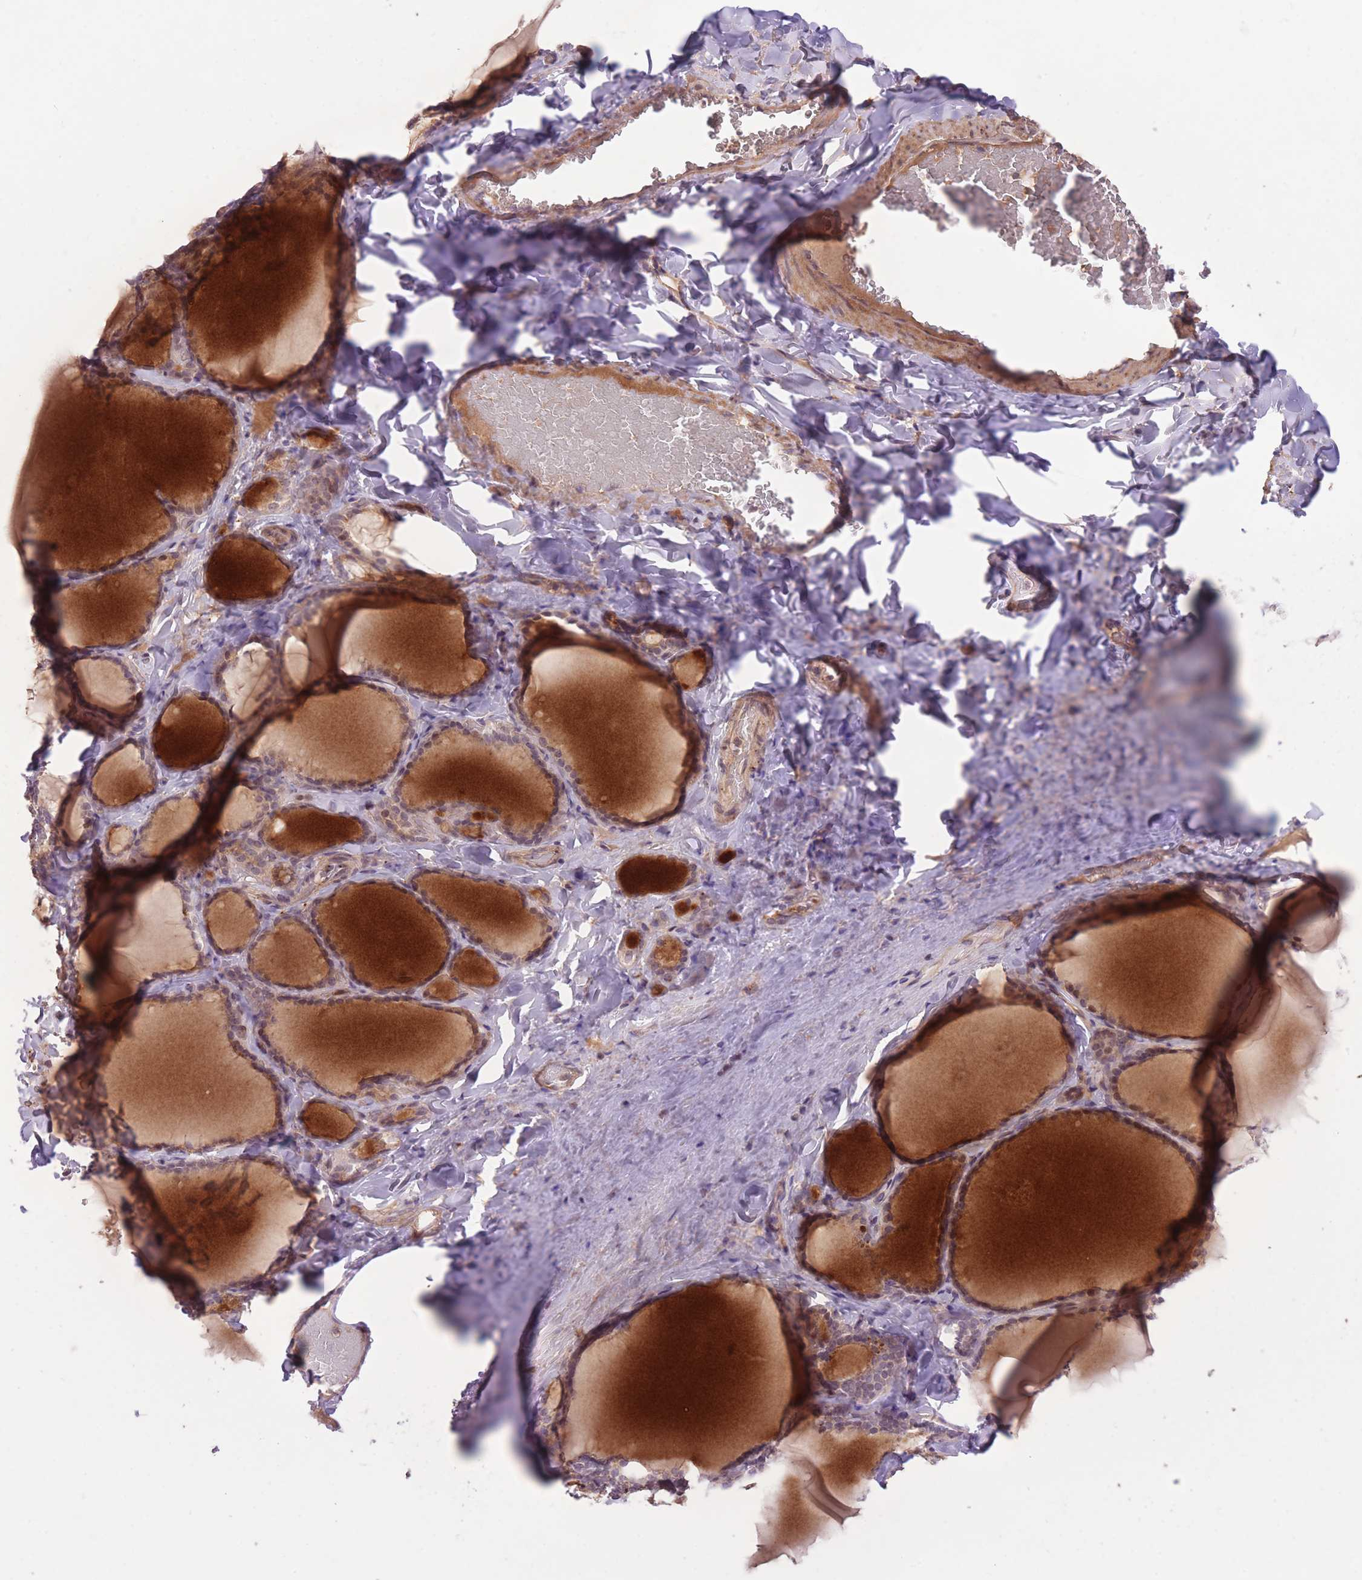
{"staining": {"intensity": "weak", "quantity": "25%-75%", "location": "cytoplasmic/membranous,nuclear"}, "tissue": "thyroid gland", "cell_type": "Glandular cells", "image_type": "normal", "snomed": [{"axis": "morphology", "description": "Normal tissue, NOS"}, {"axis": "topography", "description": "Thyroid gland"}], "caption": "Immunohistochemical staining of unremarkable human thyroid gland exhibits weak cytoplasmic/membranous,nuclear protein expression in about 25%-75% of glandular cells.", "gene": "POLR3F", "patient": {"sex": "female", "age": 31}}